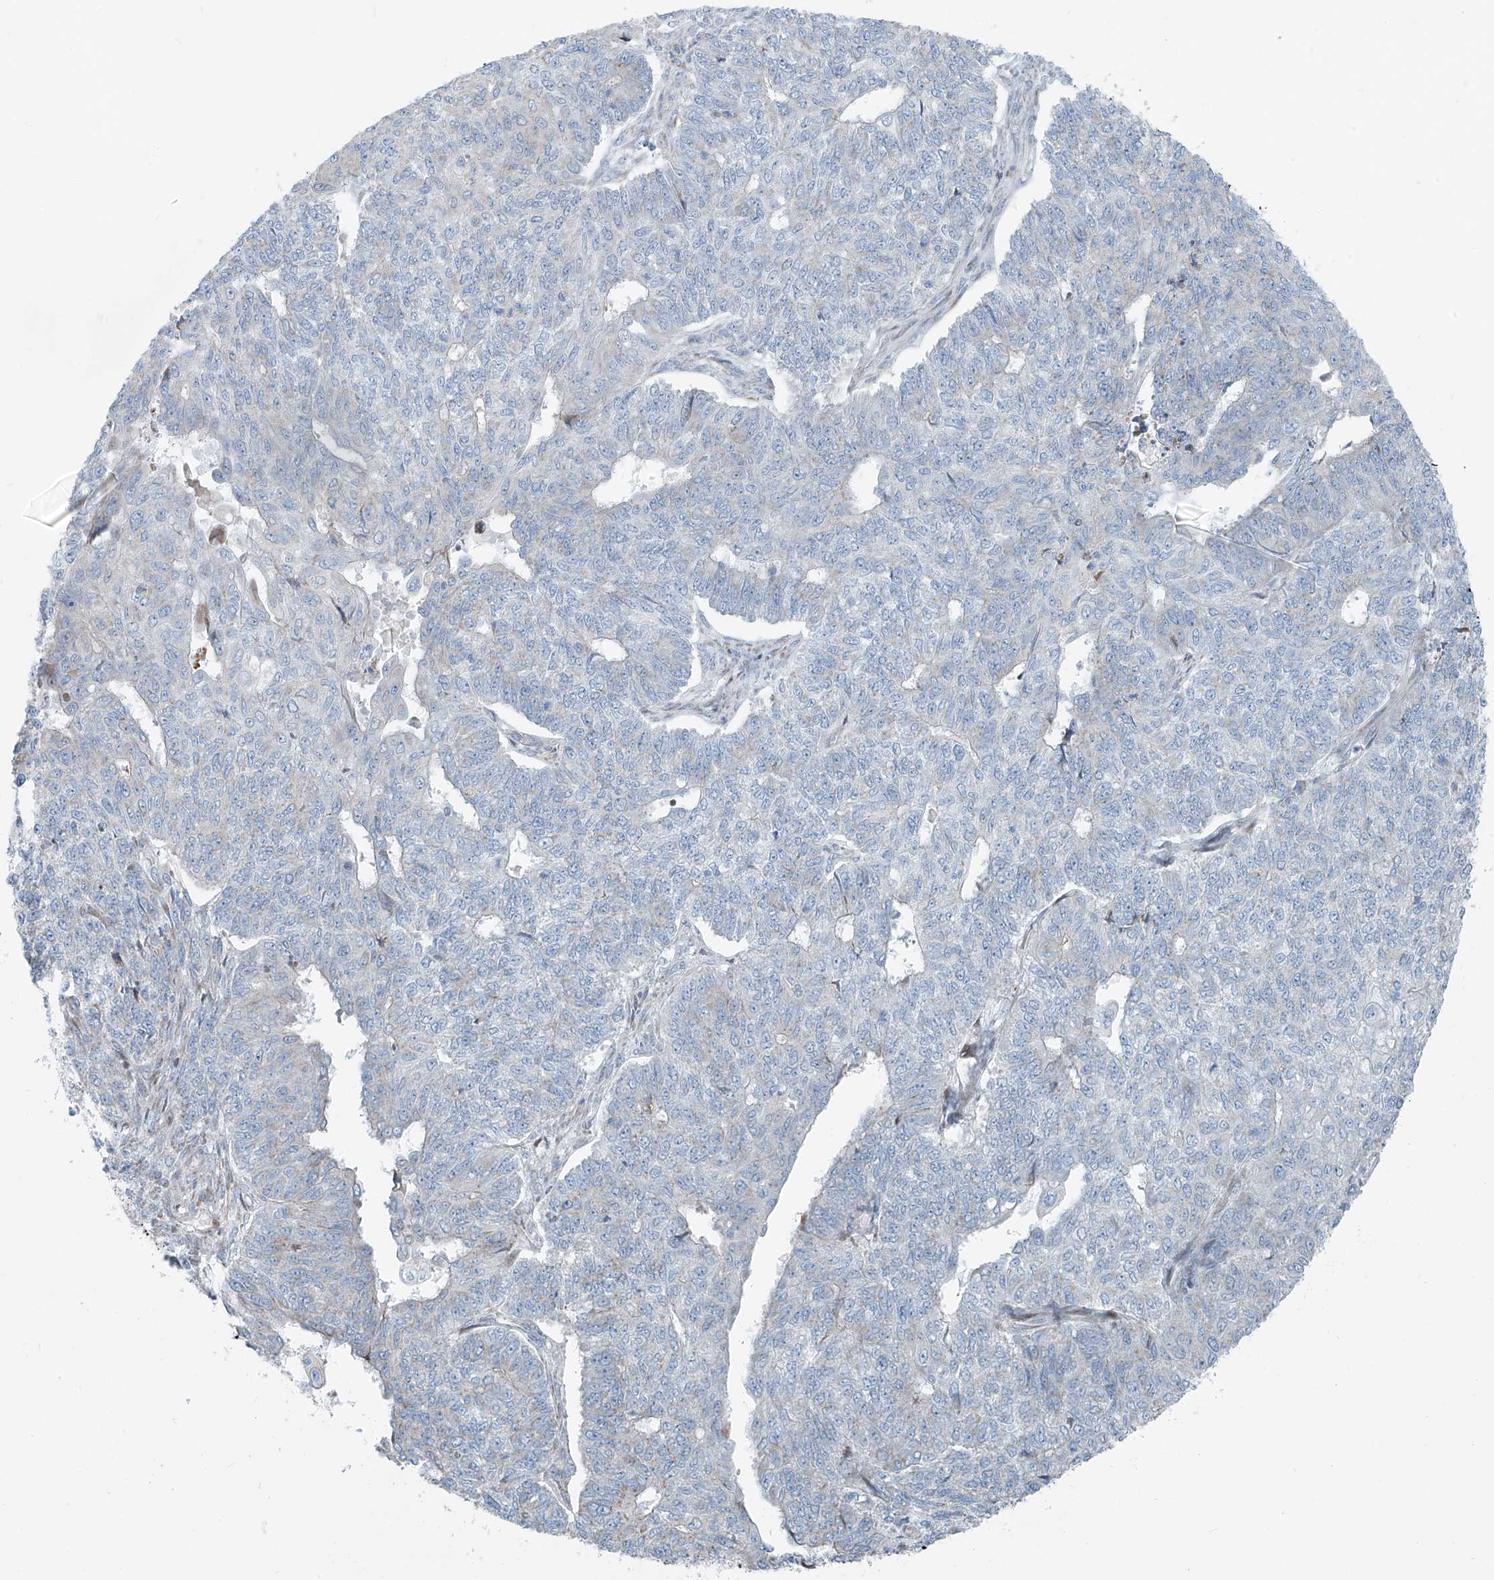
{"staining": {"intensity": "negative", "quantity": "none", "location": "none"}, "tissue": "endometrial cancer", "cell_type": "Tumor cells", "image_type": "cancer", "snomed": [{"axis": "morphology", "description": "Adenocarcinoma, NOS"}, {"axis": "topography", "description": "Endometrium"}], "caption": "Immunohistochemistry (IHC) photomicrograph of neoplastic tissue: human endometrial cancer (adenocarcinoma) stained with DAB (3,3'-diaminobenzidine) shows no significant protein positivity in tumor cells.", "gene": "HIC2", "patient": {"sex": "female", "age": 32}}